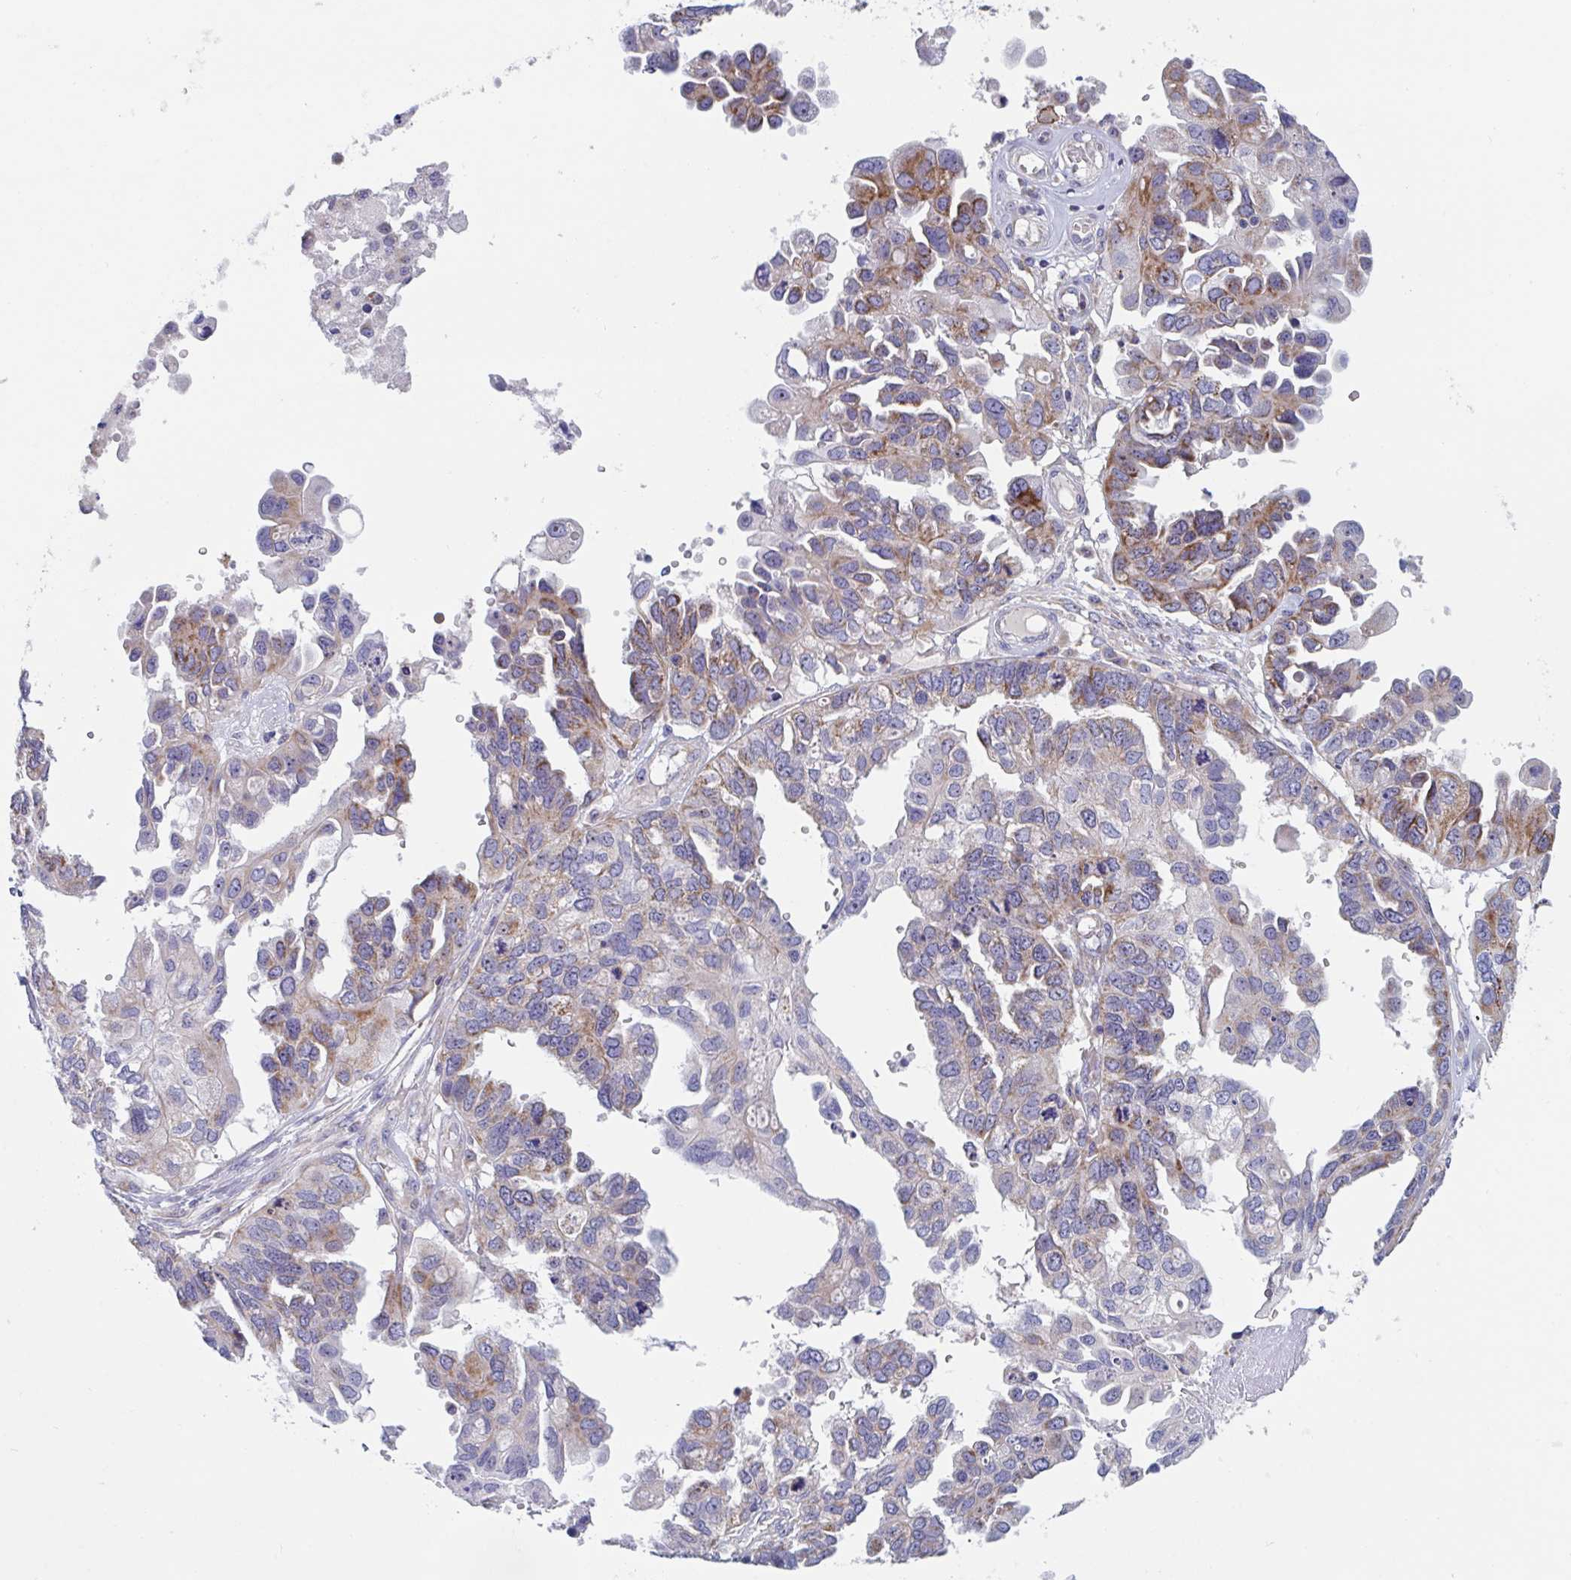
{"staining": {"intensity": "moderate", "quantity": "<25%", "location": "cytoplasmic/membranous"}, "tissue": "ovarian cancer", "cell_type": "Tumor cells", "image_type": "cancer", "snomed": [{"axis": "morphology", "description": "Cystadenocarcinoma, serous, NOS"}, {"axis": "topography", "description": "Ovary"}], "caption": "Human ovarian cancer (serous cystadenocarcinoma) stained with a brown dye demonstrates moderate cytoplasmic/membranous positive positivity in about <25% of tumor cells.", "gene": "MRPL53", "patient": {"sex": "female", "age": 53}}